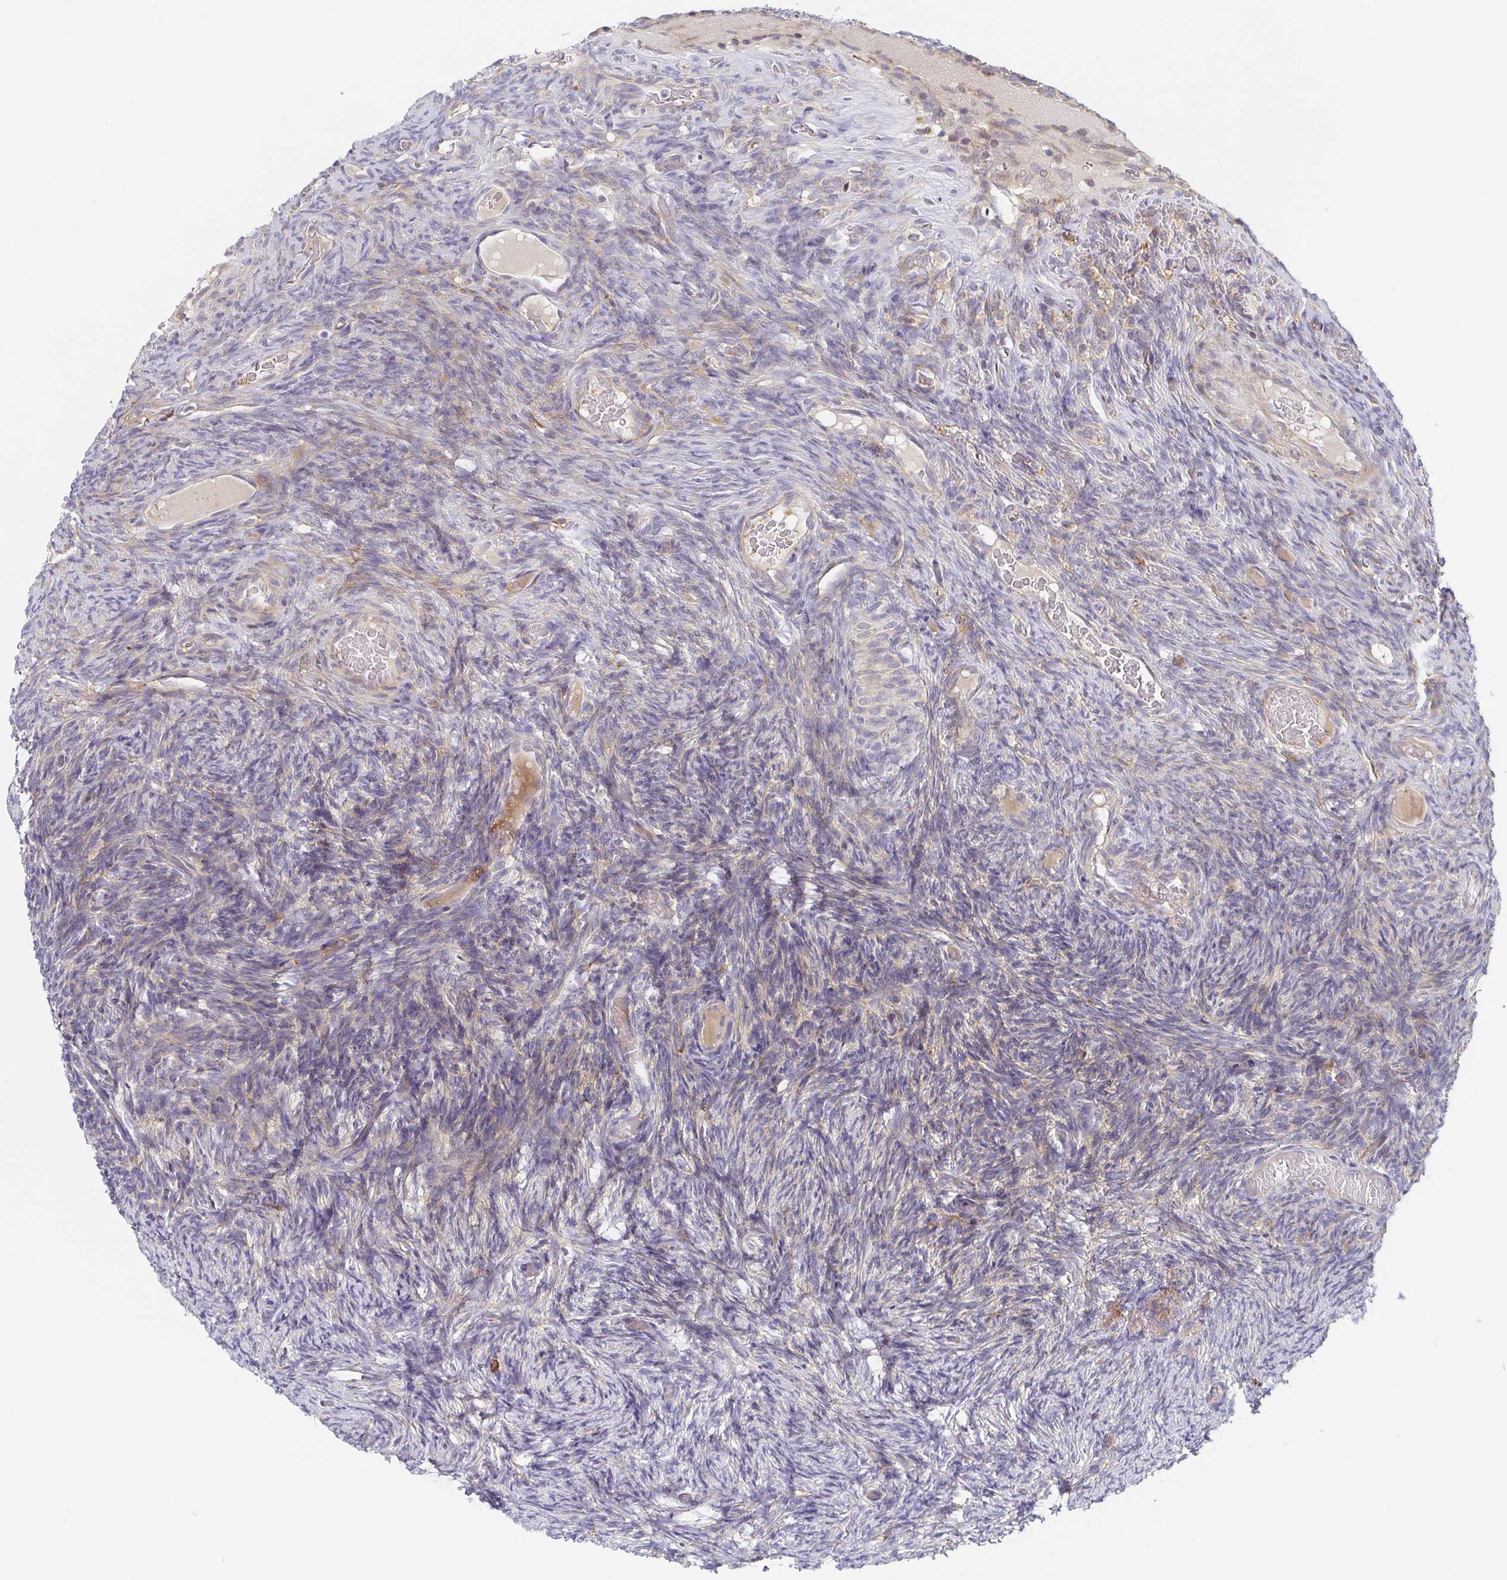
{"staining": {"intensity": "weak", "quantity": "25%-75%", "location": "cytoplasmic/membranous"}, "tissue": "ovary", "cell_type": "Ovarian stroma cells", "image_type": "normal", "snomed": [{"axis": "morphology", "description": "Normal tissue, NOS"}, {"axis": "topography", "description": "Ovary"}], "caption": "Immunohistochemical staining of unremarkable ovary exhibits weak cytoplasmic/membranous protein staining in approximately 25%-75% of ovarian stroma cells.", "gene": "TUFT1", "patient": {"sex": "female", "age": 34}}